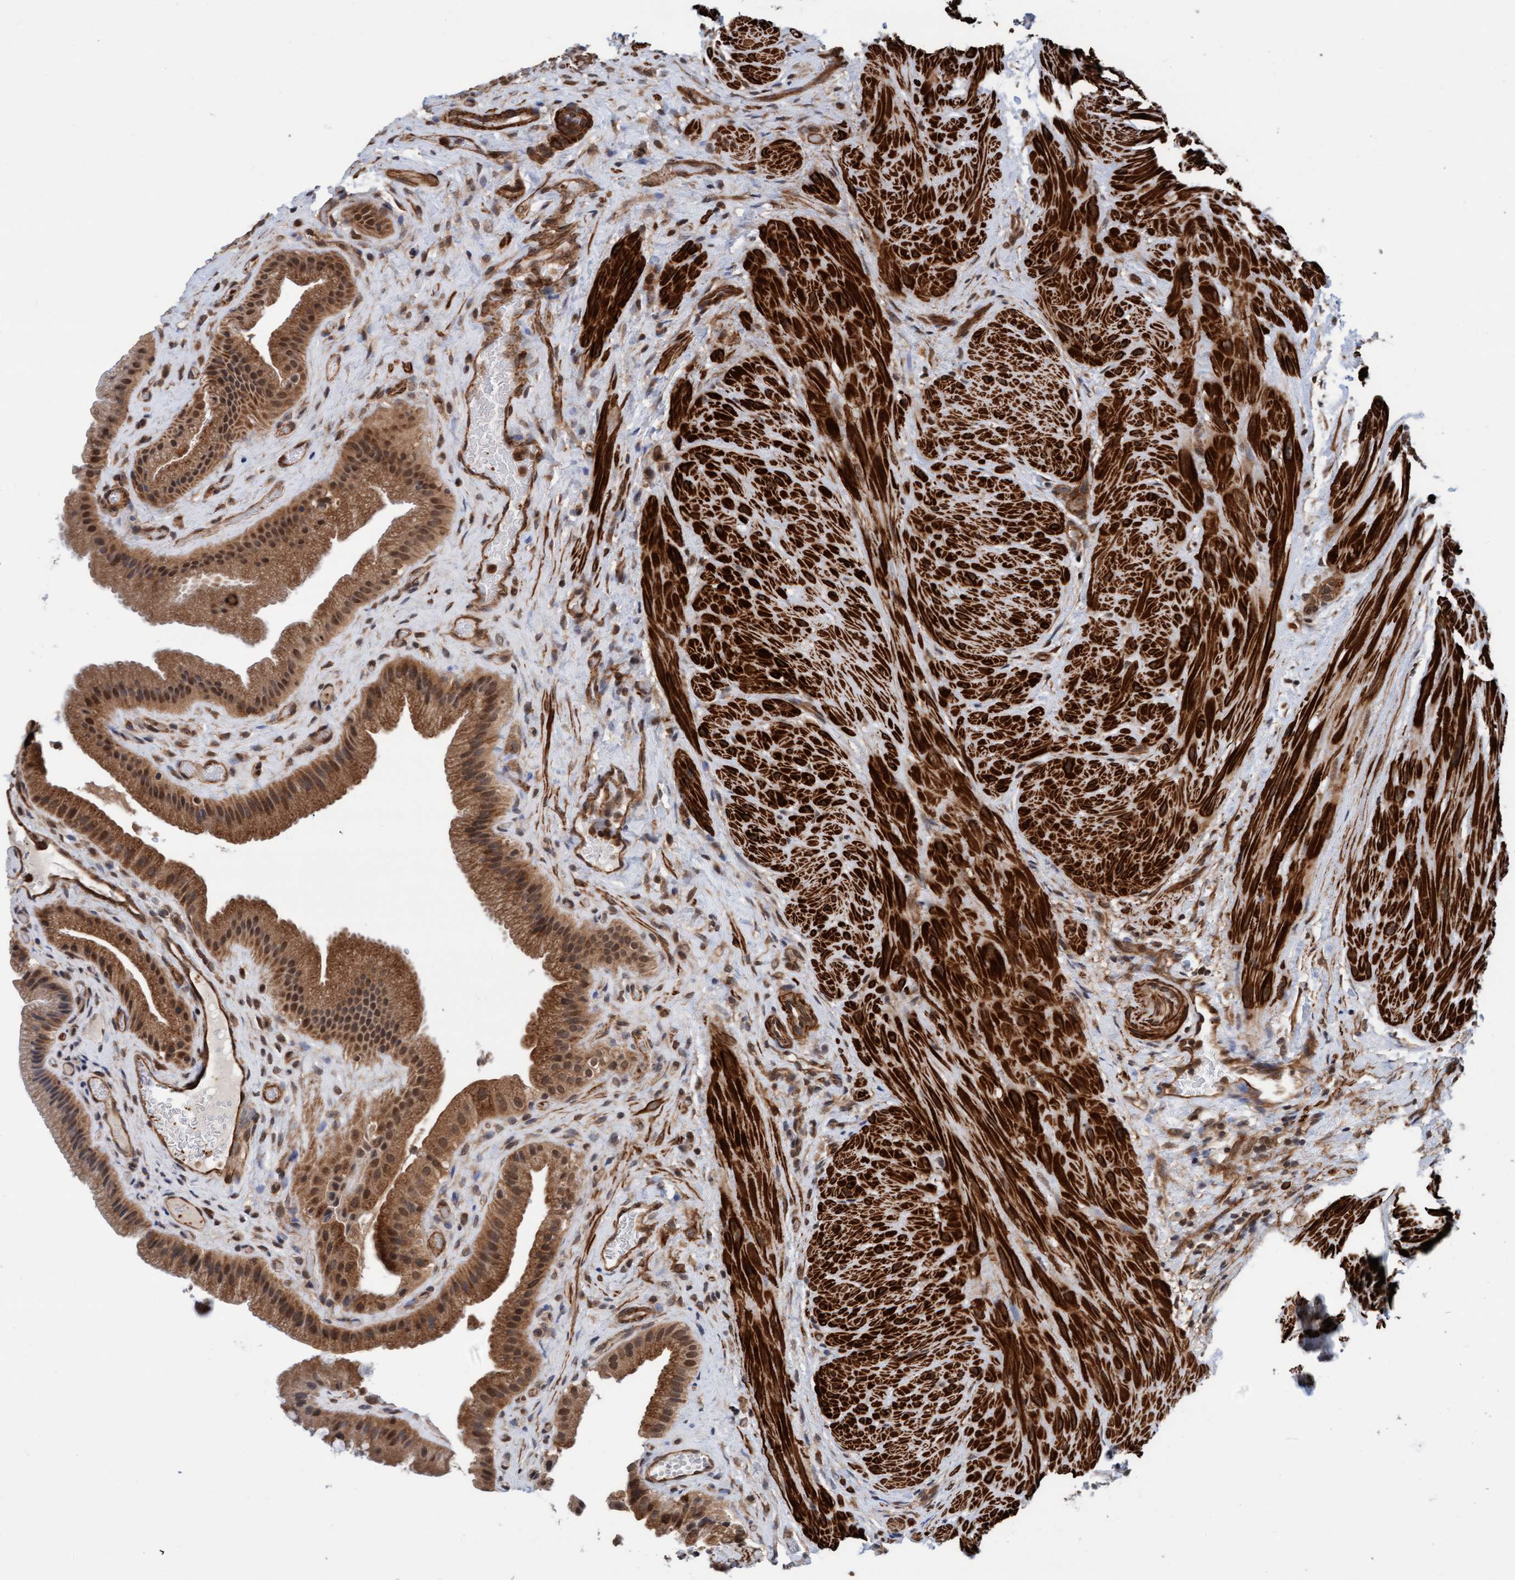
{"staining": {"intensity": "strong", "quantity": ">75%", "location": "cytoplasmic/membranous,nuclear"}, "tissue": "gallbladder", "cell_type": "Glandular cells", "image_type": "normal", "snomed": [{"axis": "morphology", "description": "Normal tissue, NOS"}, {"axis": "topography", "description": "Gallbladder"}], "caption": "Immunohistochemical staining of benign human gallbladder exhibits >75% levels of strong cytoplasmic/membranous,nuclear protein positivity in about >75% of glandular cells.", "gene": "STXBP4", "patient": {"sex": "male", "age": 49}}